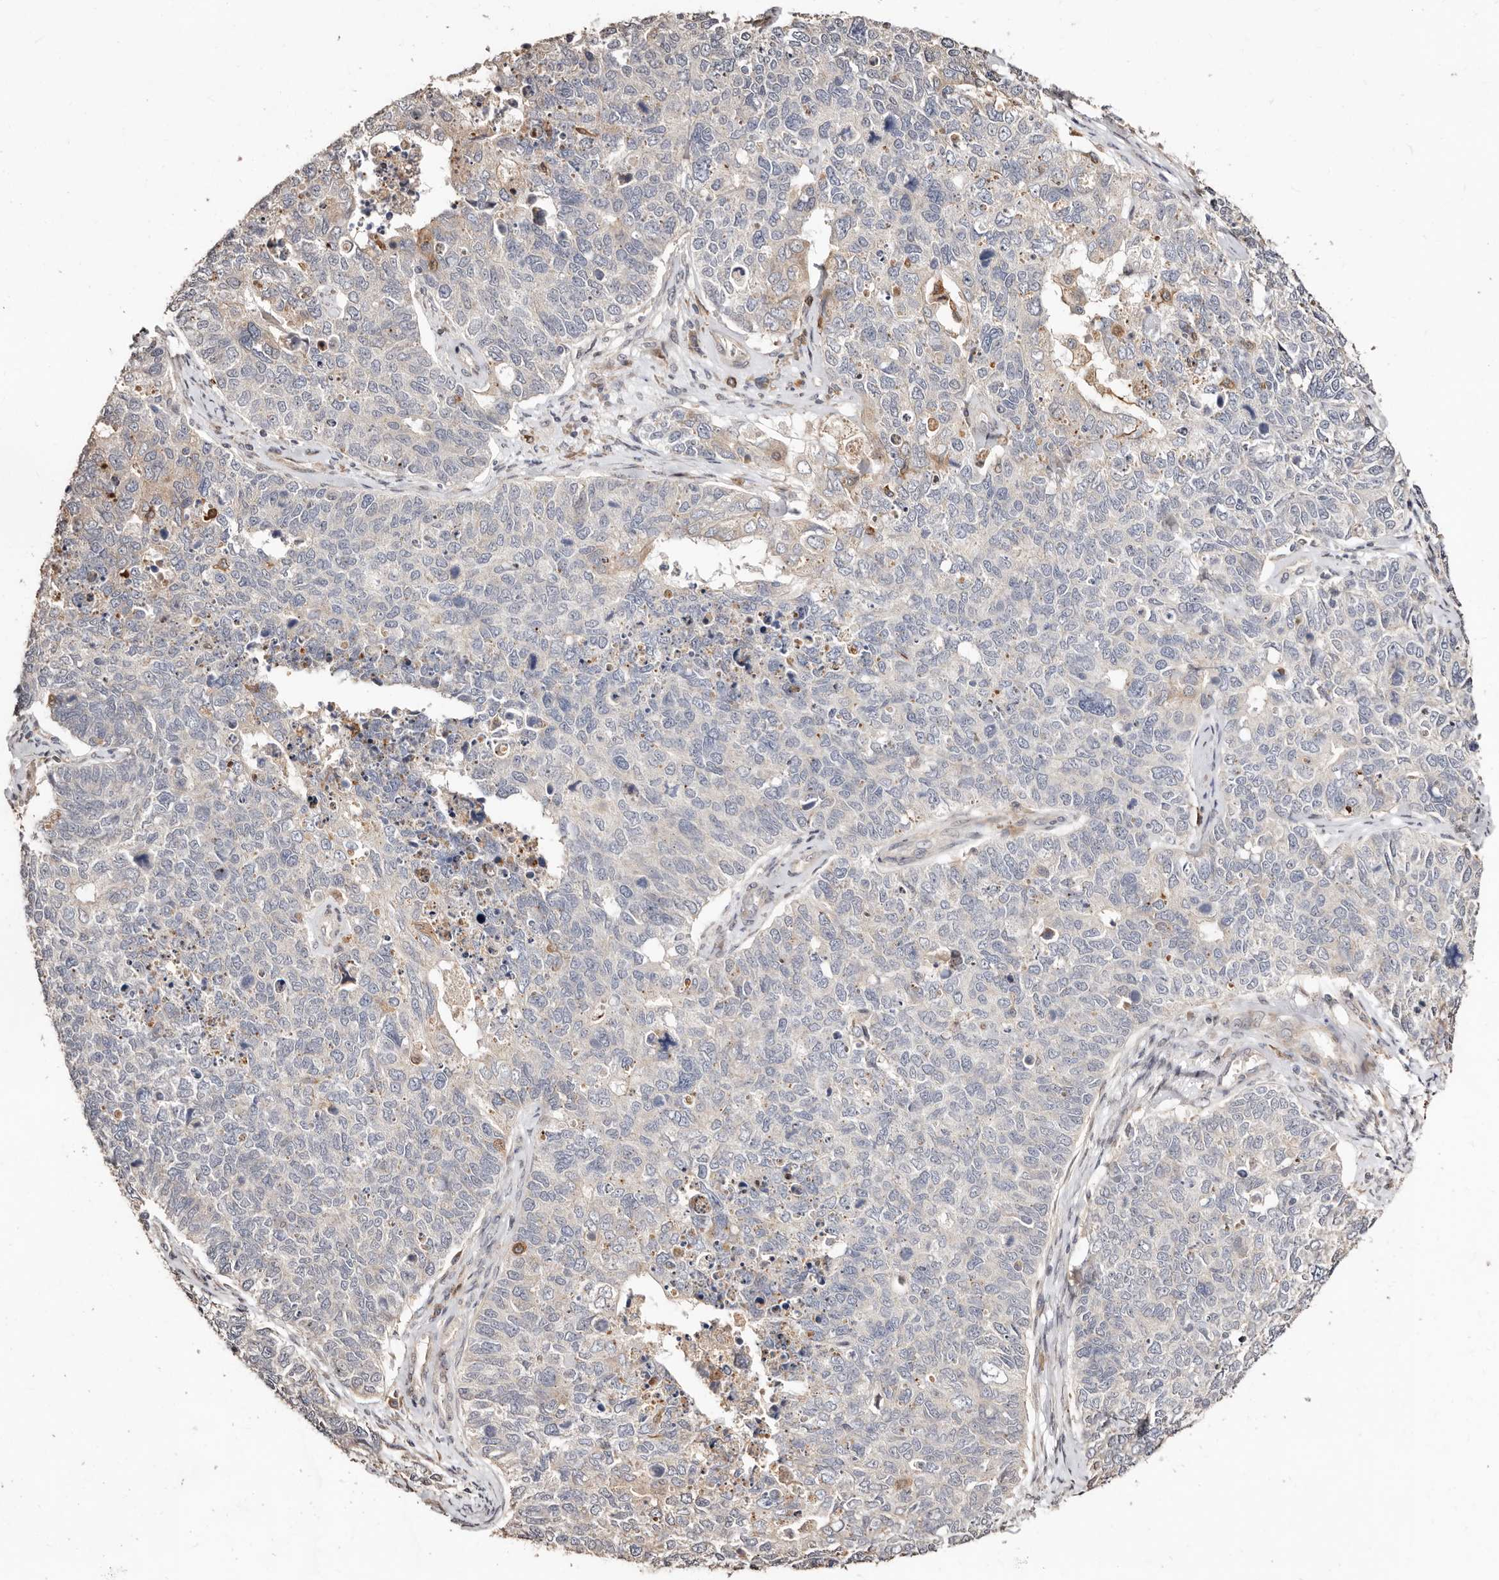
{"staining": {"intensity": "negative", "quantity": "none", "location": "none"}, "tissue": "cervical cancer", "cell_type": "Tumor cells", "image_type": "cancer", "snomed": [{"axis": "morphology", "description": "Squamous cell carcinoma, NOS"}, {"axis": "topography", "description": "Cervix"}], "caption": "A high-resolution photomicrograph shows immunohistochemistry staining of cervical cancer, which displays no significant expression in tumor cells.", "gene": "APOL6", "patient": {"sex": "female", "age": 63}}